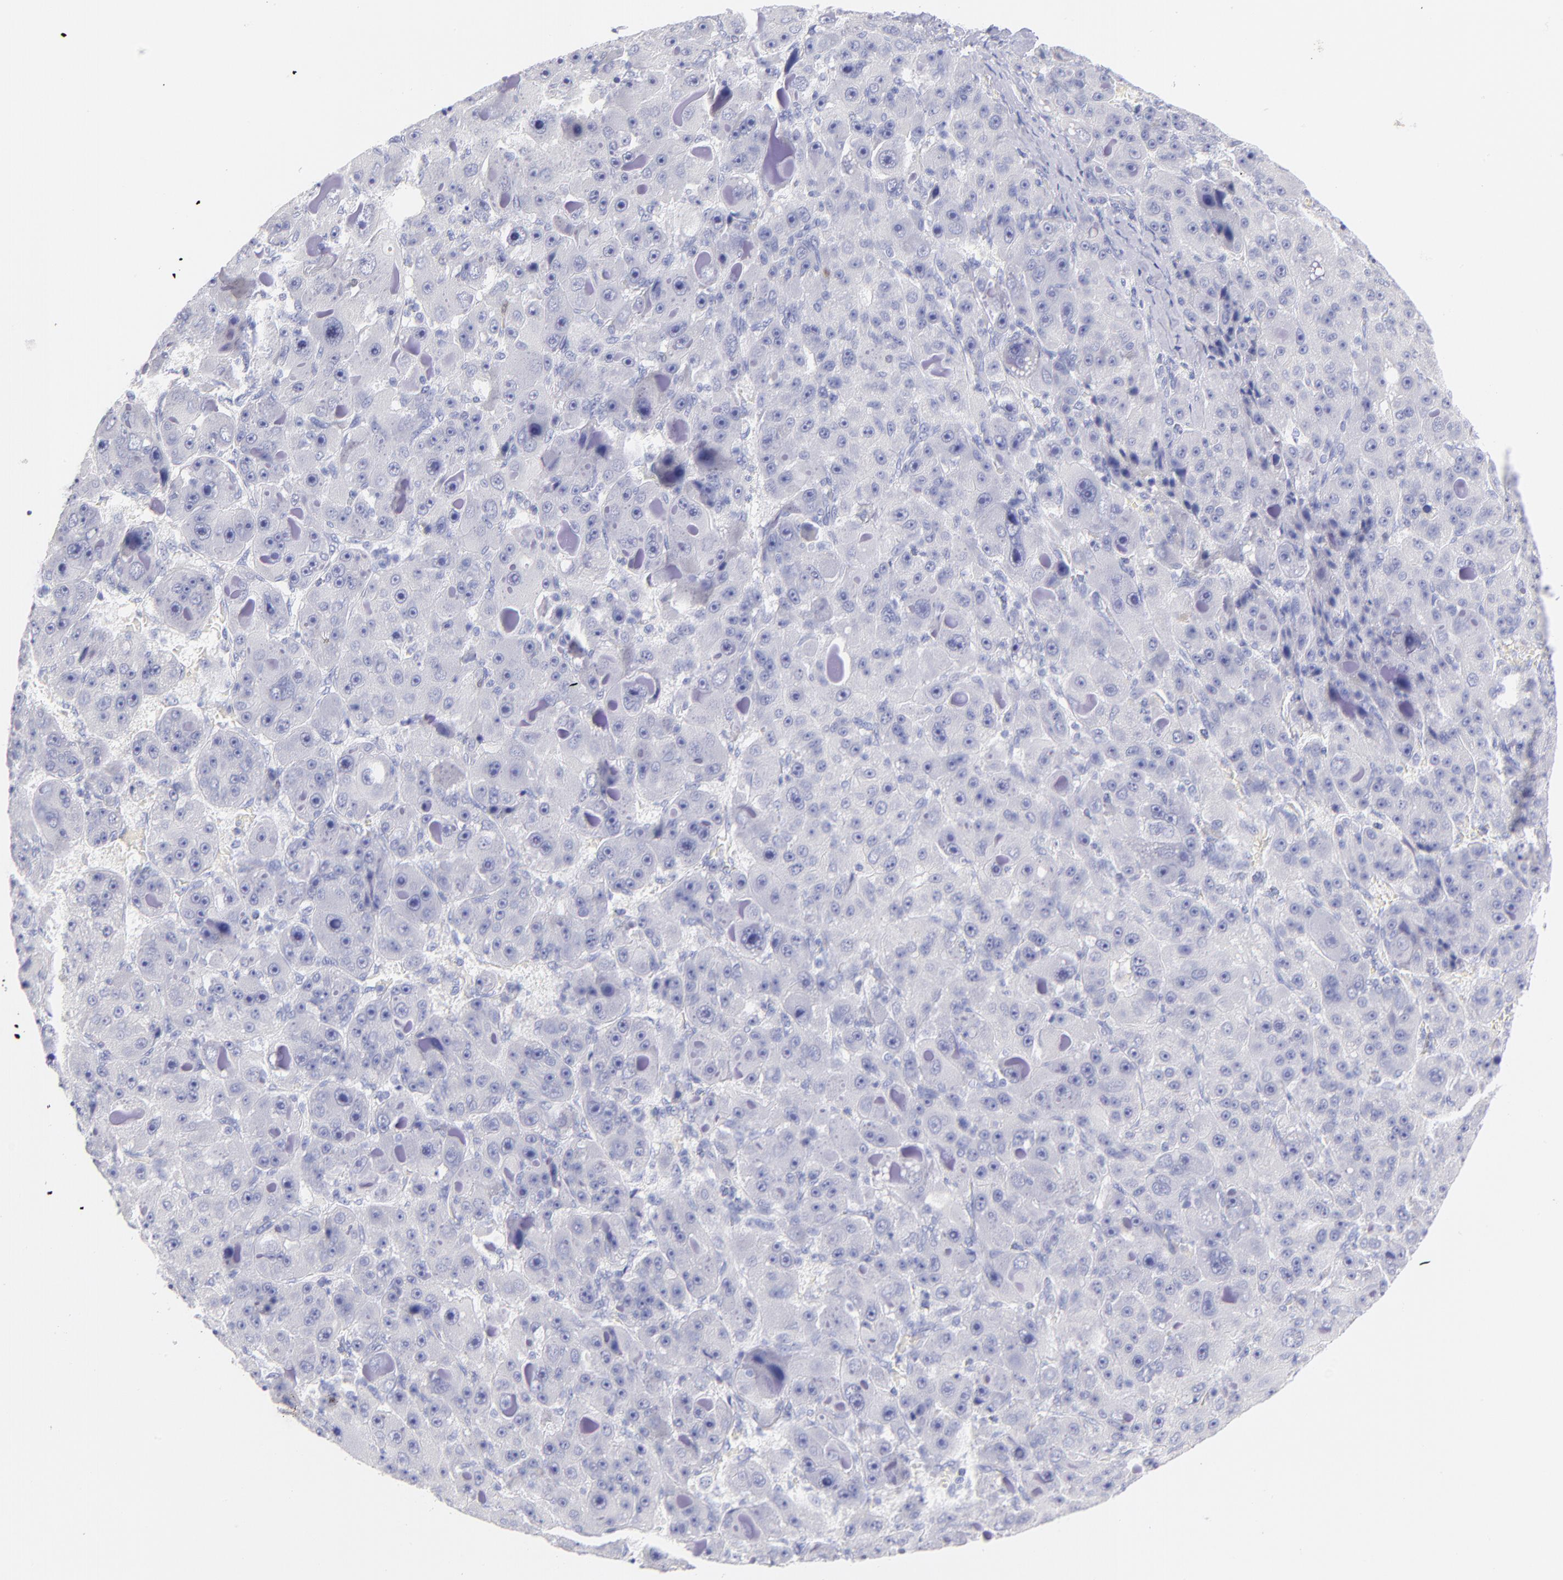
{"staining": {"intensity": "negative", "quantity": "none", "location": "none"}, "tissue": "liver cancer", "cell_type": "Tumor cells", "image_type": "cancer", "snomed": [{"axis": "morphology", "description": "Carcinoma, Hepatocellular, NOS"}, {"axis": "topography", "description": "Liver"}], "caption": "Tumor cells are negative for protein expression in human liver cancer (hepatocellular carcinoma).", "gene": "SCGN", "patient": {"sex": "male", "age": 76}}